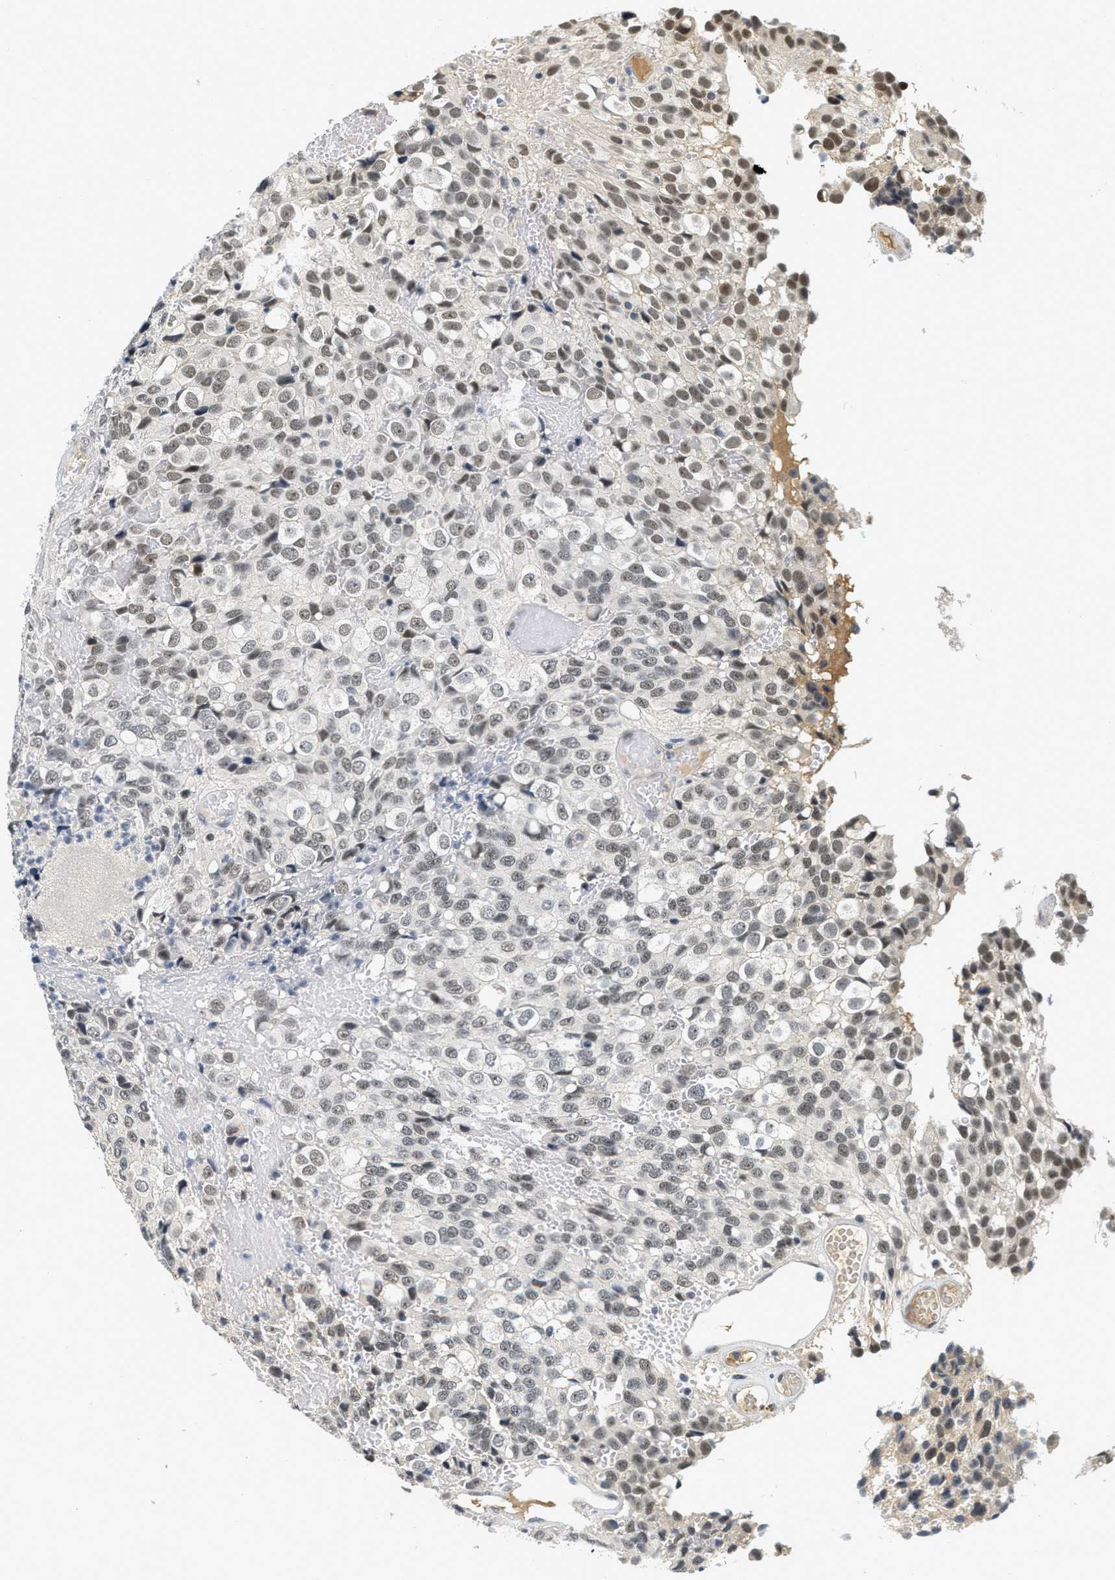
{"staining": {"intensity": "moderate", "quantity": "<25%", "location": "nuclear"}, "tissue": "glioma", "cell_type": "Tumor cells", "image_type": "cancer", "snomed": [{"axis": "morphology", "description": "Glioma, malignant, High grade"}, {"axis": "topography", "description": "Brain"}], "caption": "Glioma was stained to show a protein in brown. There is low levels of moderate nuclear staining in approximately <25% of tumor cells.", "gene": "MZF1", "patient": {"sex": "male", "age": 32}}